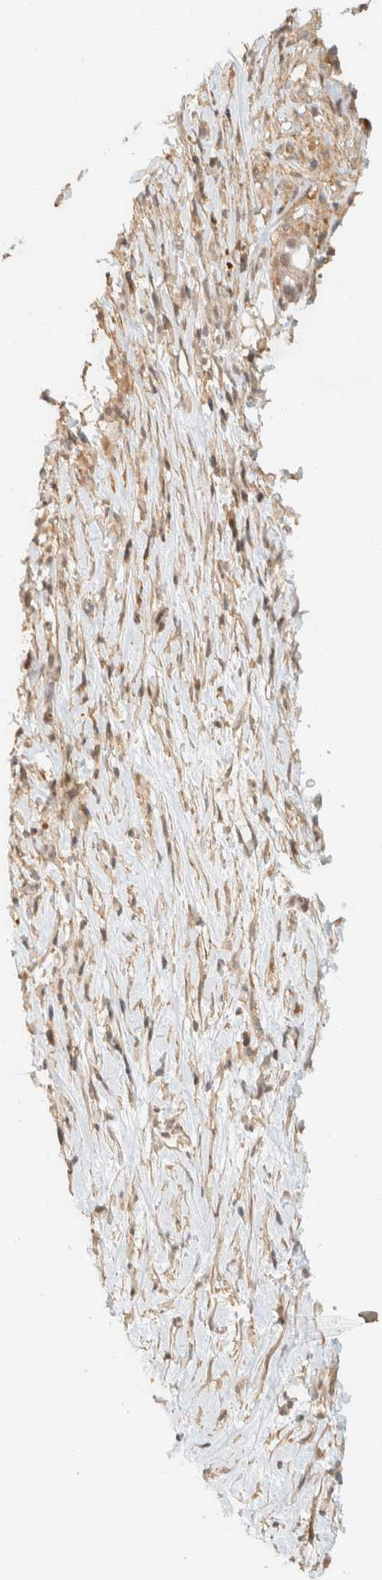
{"staining": {"intensity": "weak", "quantity": ">75%", "location": "cytoplasmic/membranous"}, "tissue": "pancreatic cancer", "cell_type": "Tumor cells", "image_type": "cancer", "snomed": [{"axis": "morphology", "description": "Adenocarcinoma, NOS"}, {"axis": "topography", "description": "Pancreas"}], "caption": "A high-resolution photomicrograph shows immunohistochemistry staining of adenocarcinoma (pancreatic), which shows weak cytoplasmic/membranous expression in approximately >75% of tumor cells.", "gene": "ARFGEF1", "patient": {"sex": "male", "age": 69}}